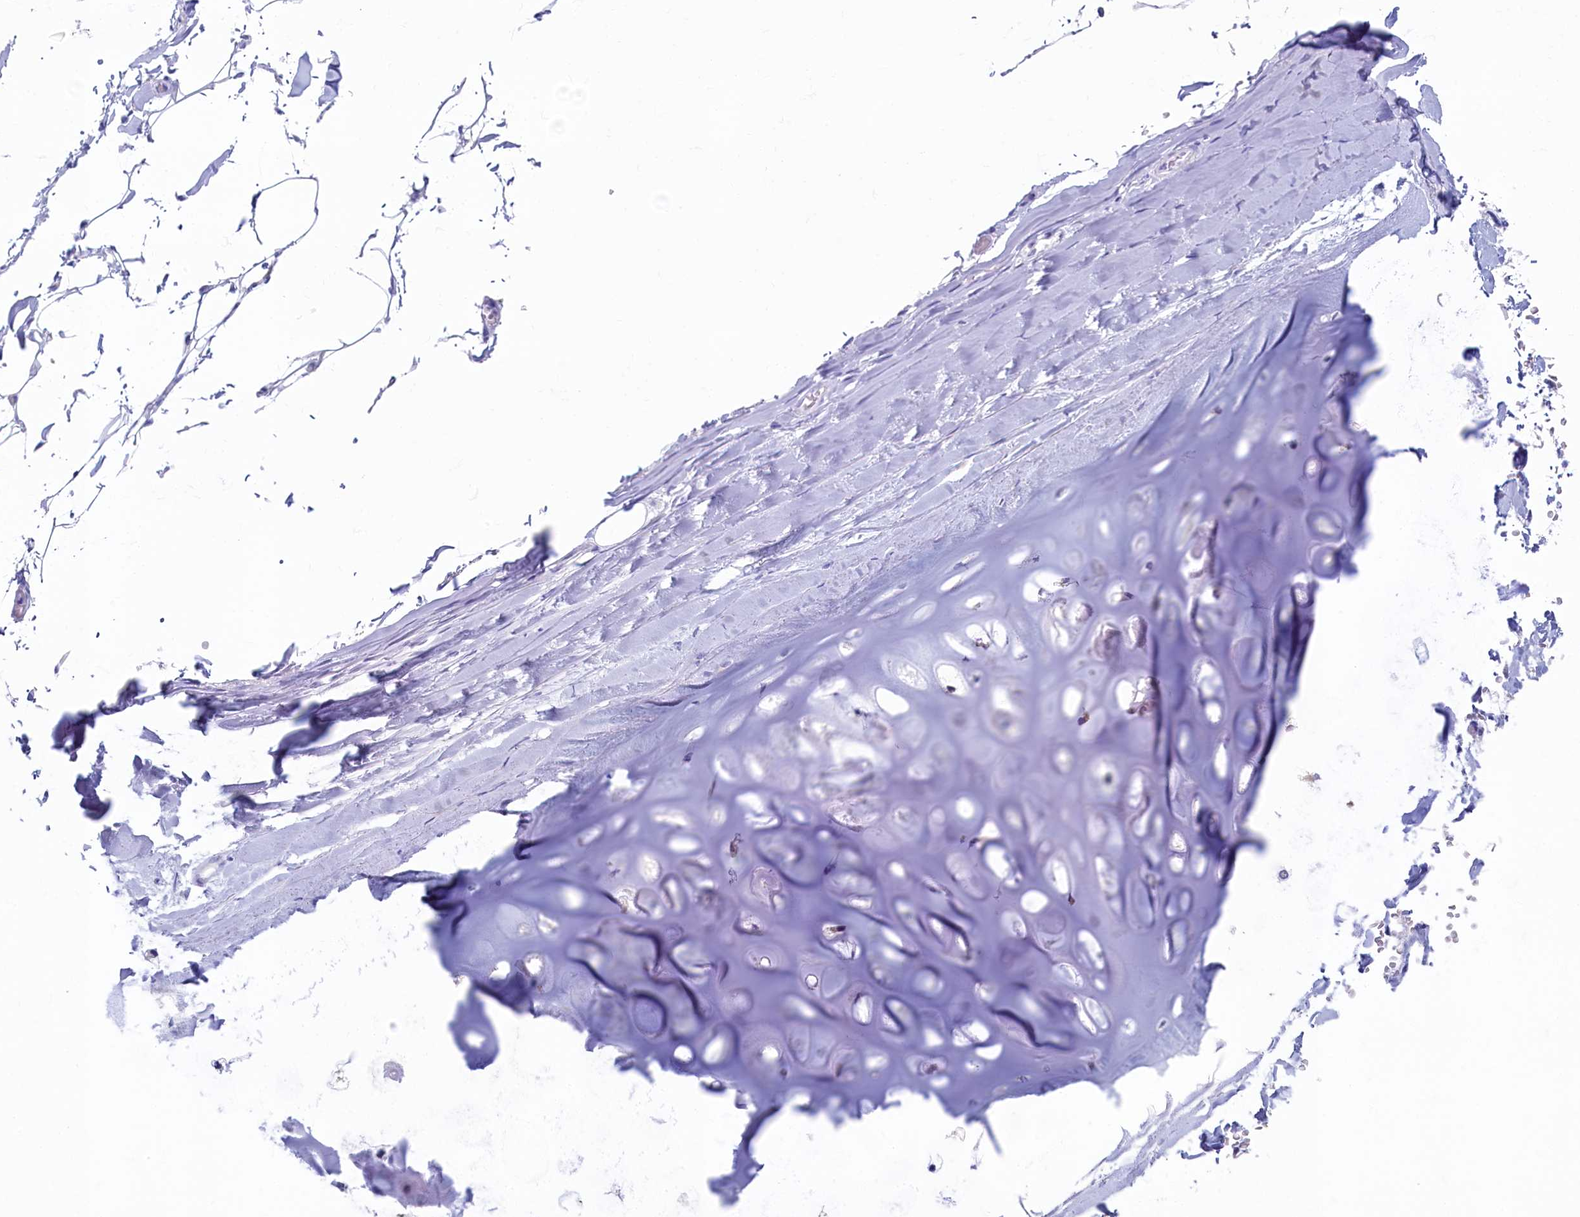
{"staining": {"intensity": "negative", "quantity": "none", "location": "none"}, "tissue": "adipose tissue", "cell_type": "Adipocytes", "image_type": "normal", "snomed": [{"axis": "morphology", "description": "Normal tissue, NOS"}, {"axis": "topography", "description": "Bronchus"}], "caption": "Immunohistochemistry (IHC) image of normal human adipose tissue stained for a protein (brown), which exhibits no staining in adipocytes.", "gene": "SKA3", "patient": {"sex": "male", "age": 66}}